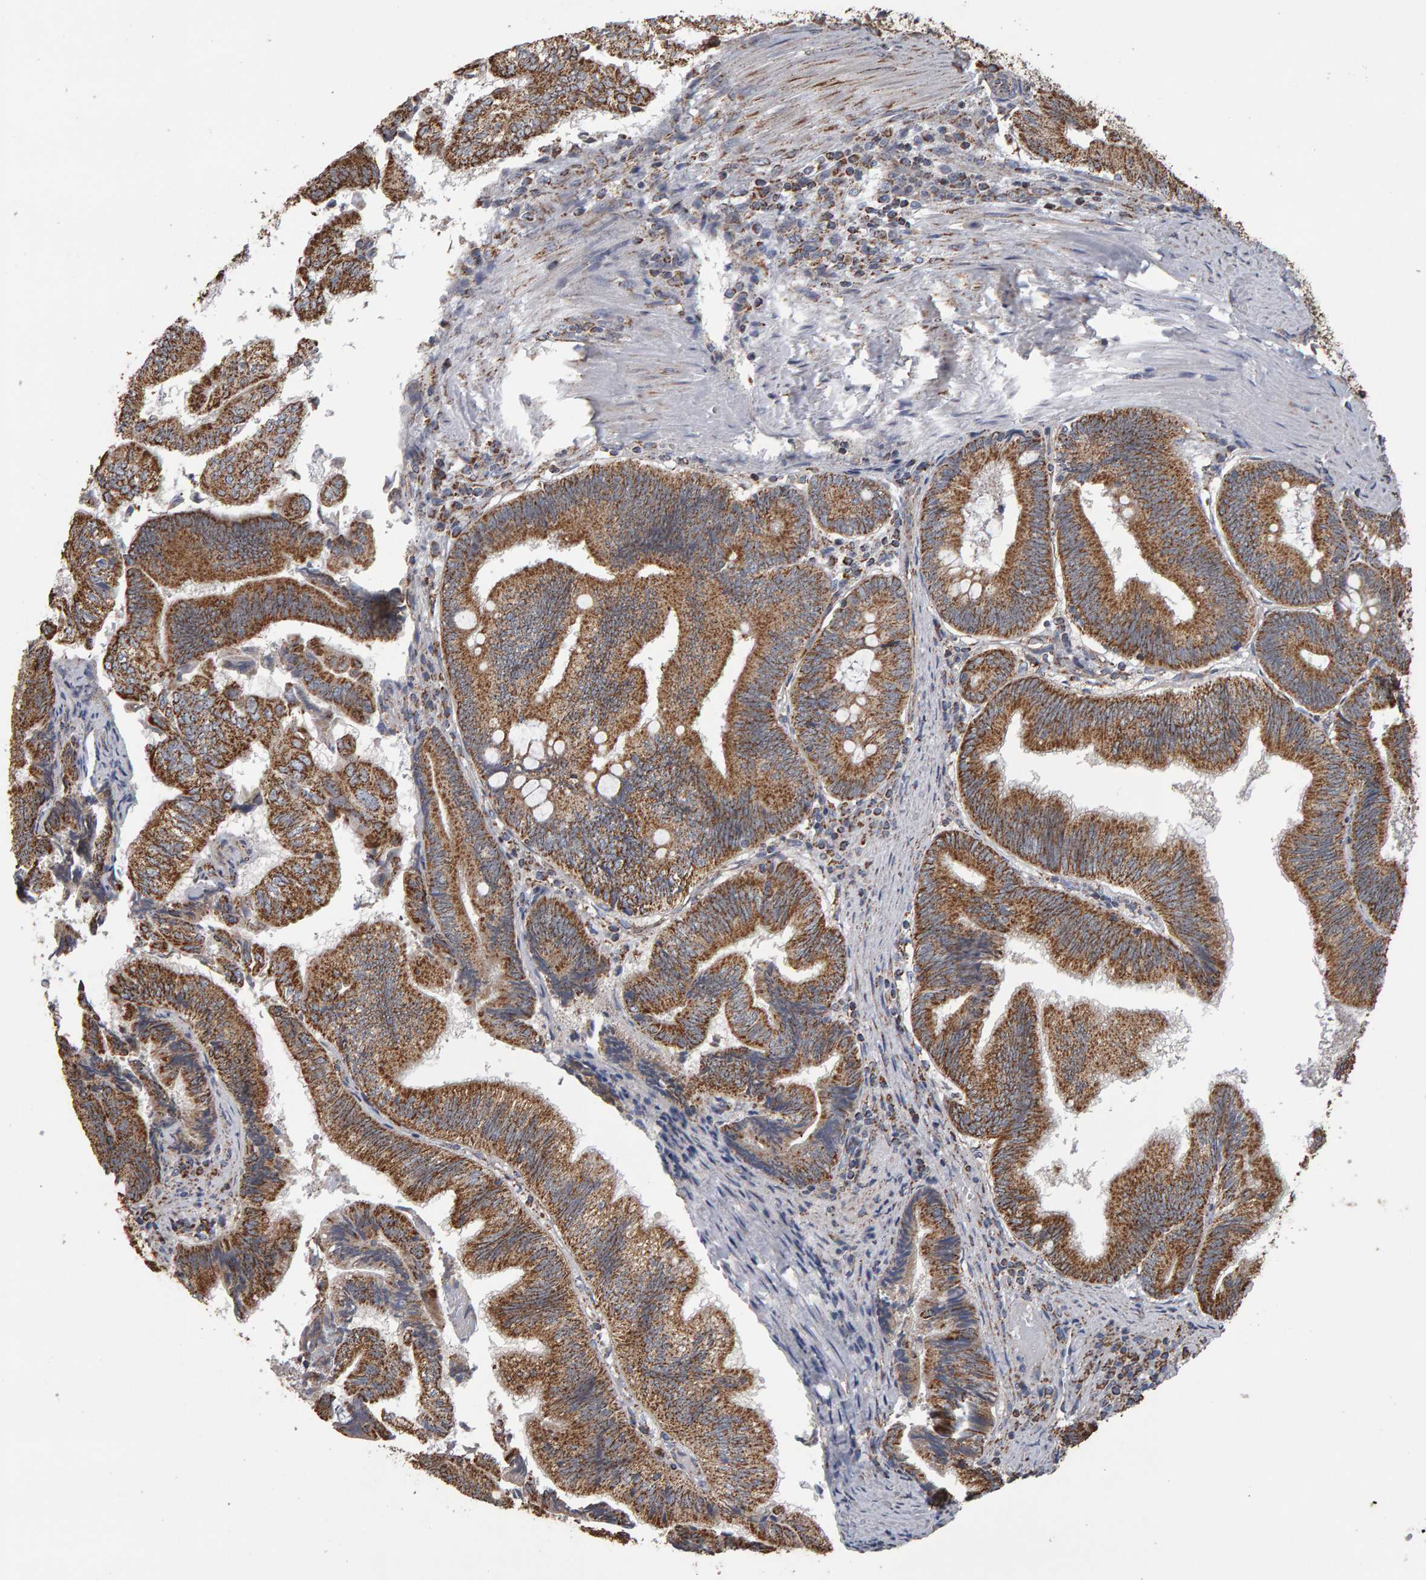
{"staining": {"intensity": "moderate", "quantity": ">75%", "location": "cytoplasmic/membranous"}, "tissue": "pancreatic cancer", "cell_type": "Tumor cells", "image_type": "cancer", "snomed": [{"axis": "morphology", "description": "Adenocarcinoma, NOS"}, {"axis": "topography", "description": "Pancreas"}], "caption": "Immunohistochemical staining of human pancreatic adenocarcinoma reveals moderate cytoplasmic/membranous protein positivity in about >75% of tumor cells.", "gene": "TOM1L1", "patient": {"sex": "male", "age": 82}}